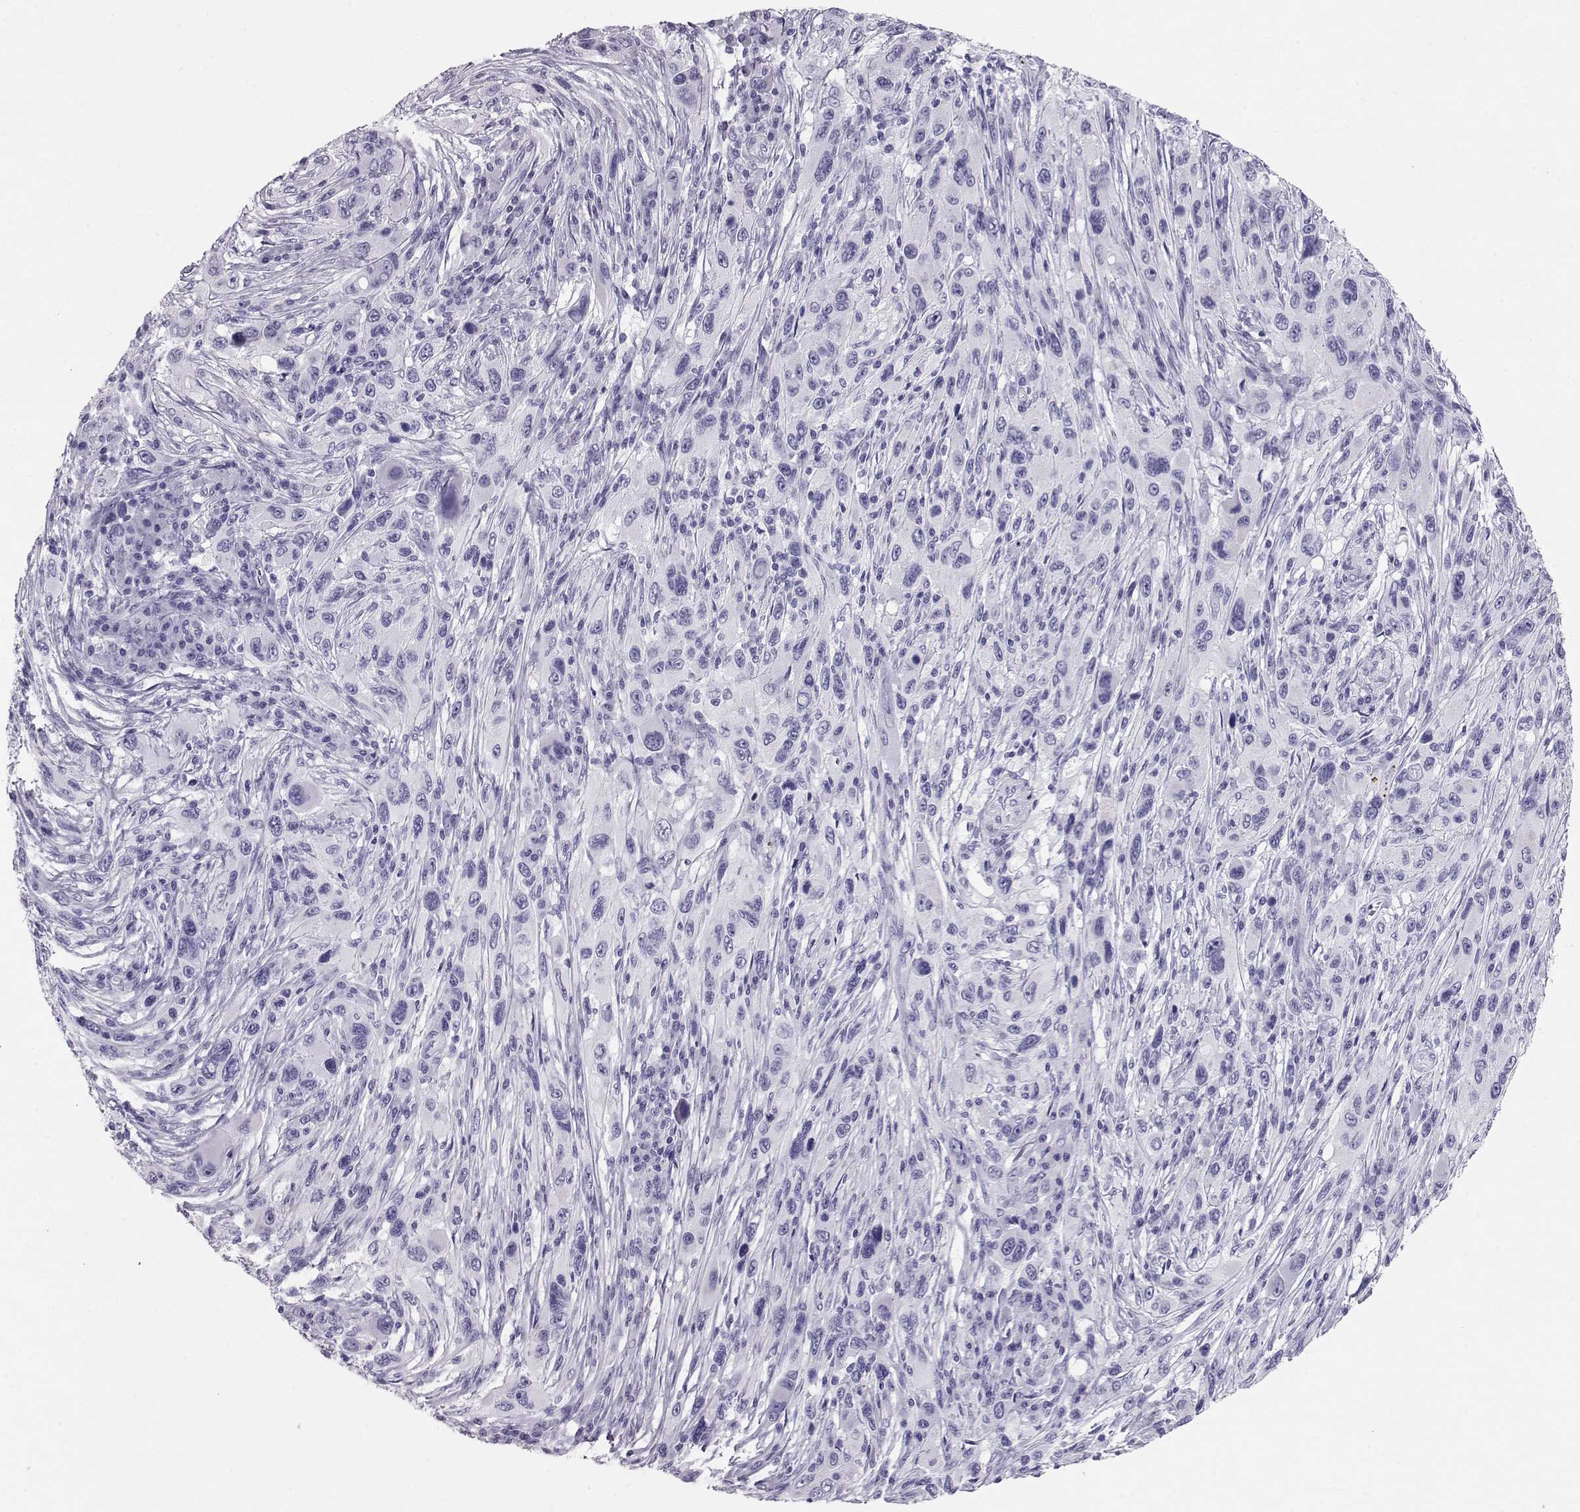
{"staining": {"intensity": "negative", "quantity": "none", "location": "none"}, "tissue": "melanoma", "cell_type": "Tumor cells", "image_type": "cancer", "snomed": [{"axis": "morphology", "description": "Malignant melanoma, NOS"}, {"axis": "topography", "description": "Skin"}], "caption": "Histopathology image shows no significant protein expression in tumor cells of melanoma.", "gene": "RD3", "patient": {"sex": "male", "age": 53}}